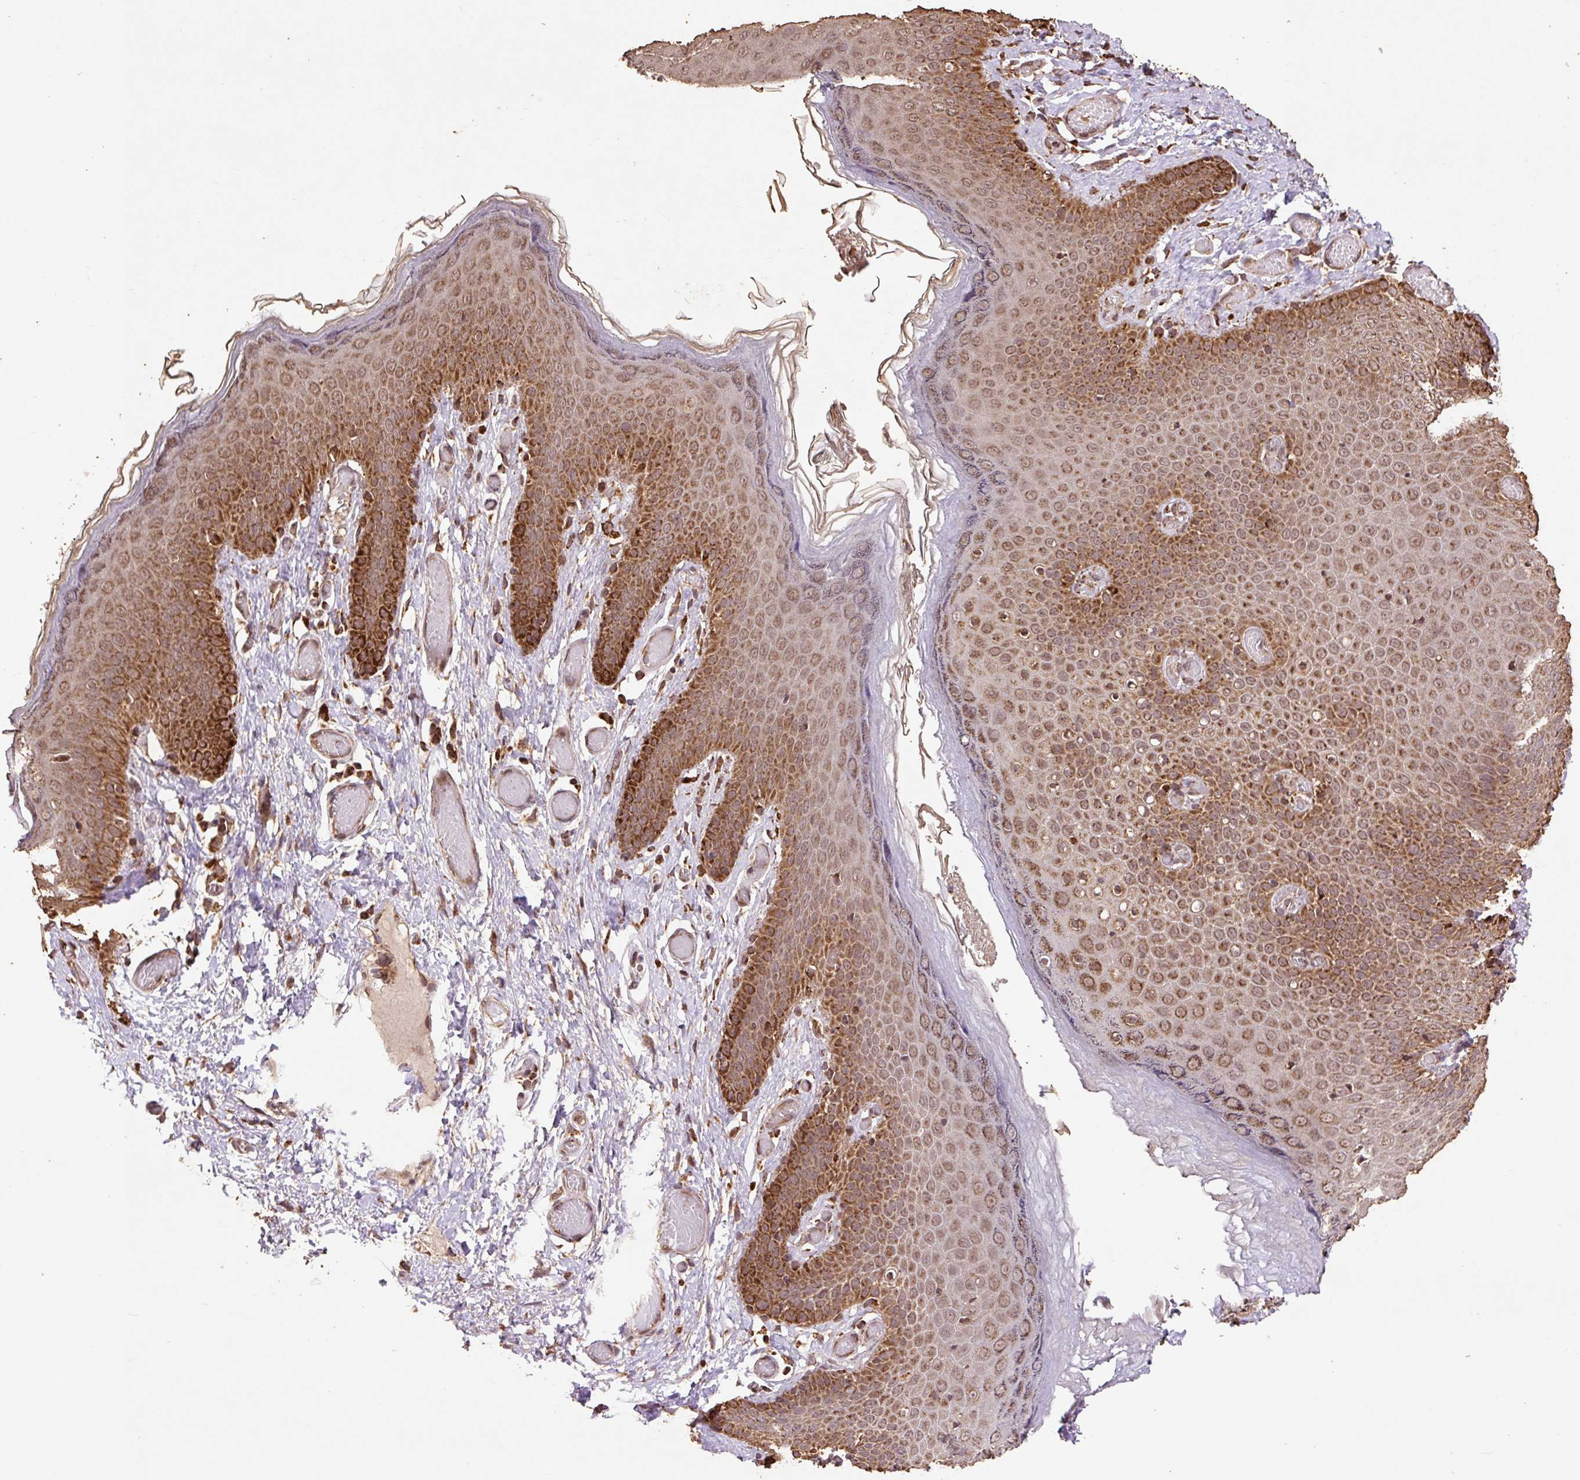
{"staining": {"intensity": "strong", "quantity": ">75%", "location": "cytoplasmic/membranous"}, "tissue": "skin", "cell_type": "Epidermal cells", "image_type": "normal", "snomed": [{"axis": "morphology", "description": "Normal tissue, NOS"}, {"axis": "topography", "description": "Anal"}], "caption": "Immunohistochemistry staining of unremarkable skin, which exhibits high levels of strong cytoplasmic/membranous positivity in about >75% of epidermal cells indicating strong cytoplasmic/membranous protein expression. The staining was performed using DAB (brown) for protein detection and nuclei were counterstained in hematoxylin (blue).", "gene": "ATP5F1A", "patient": {"sex": "female", "age": 40}}